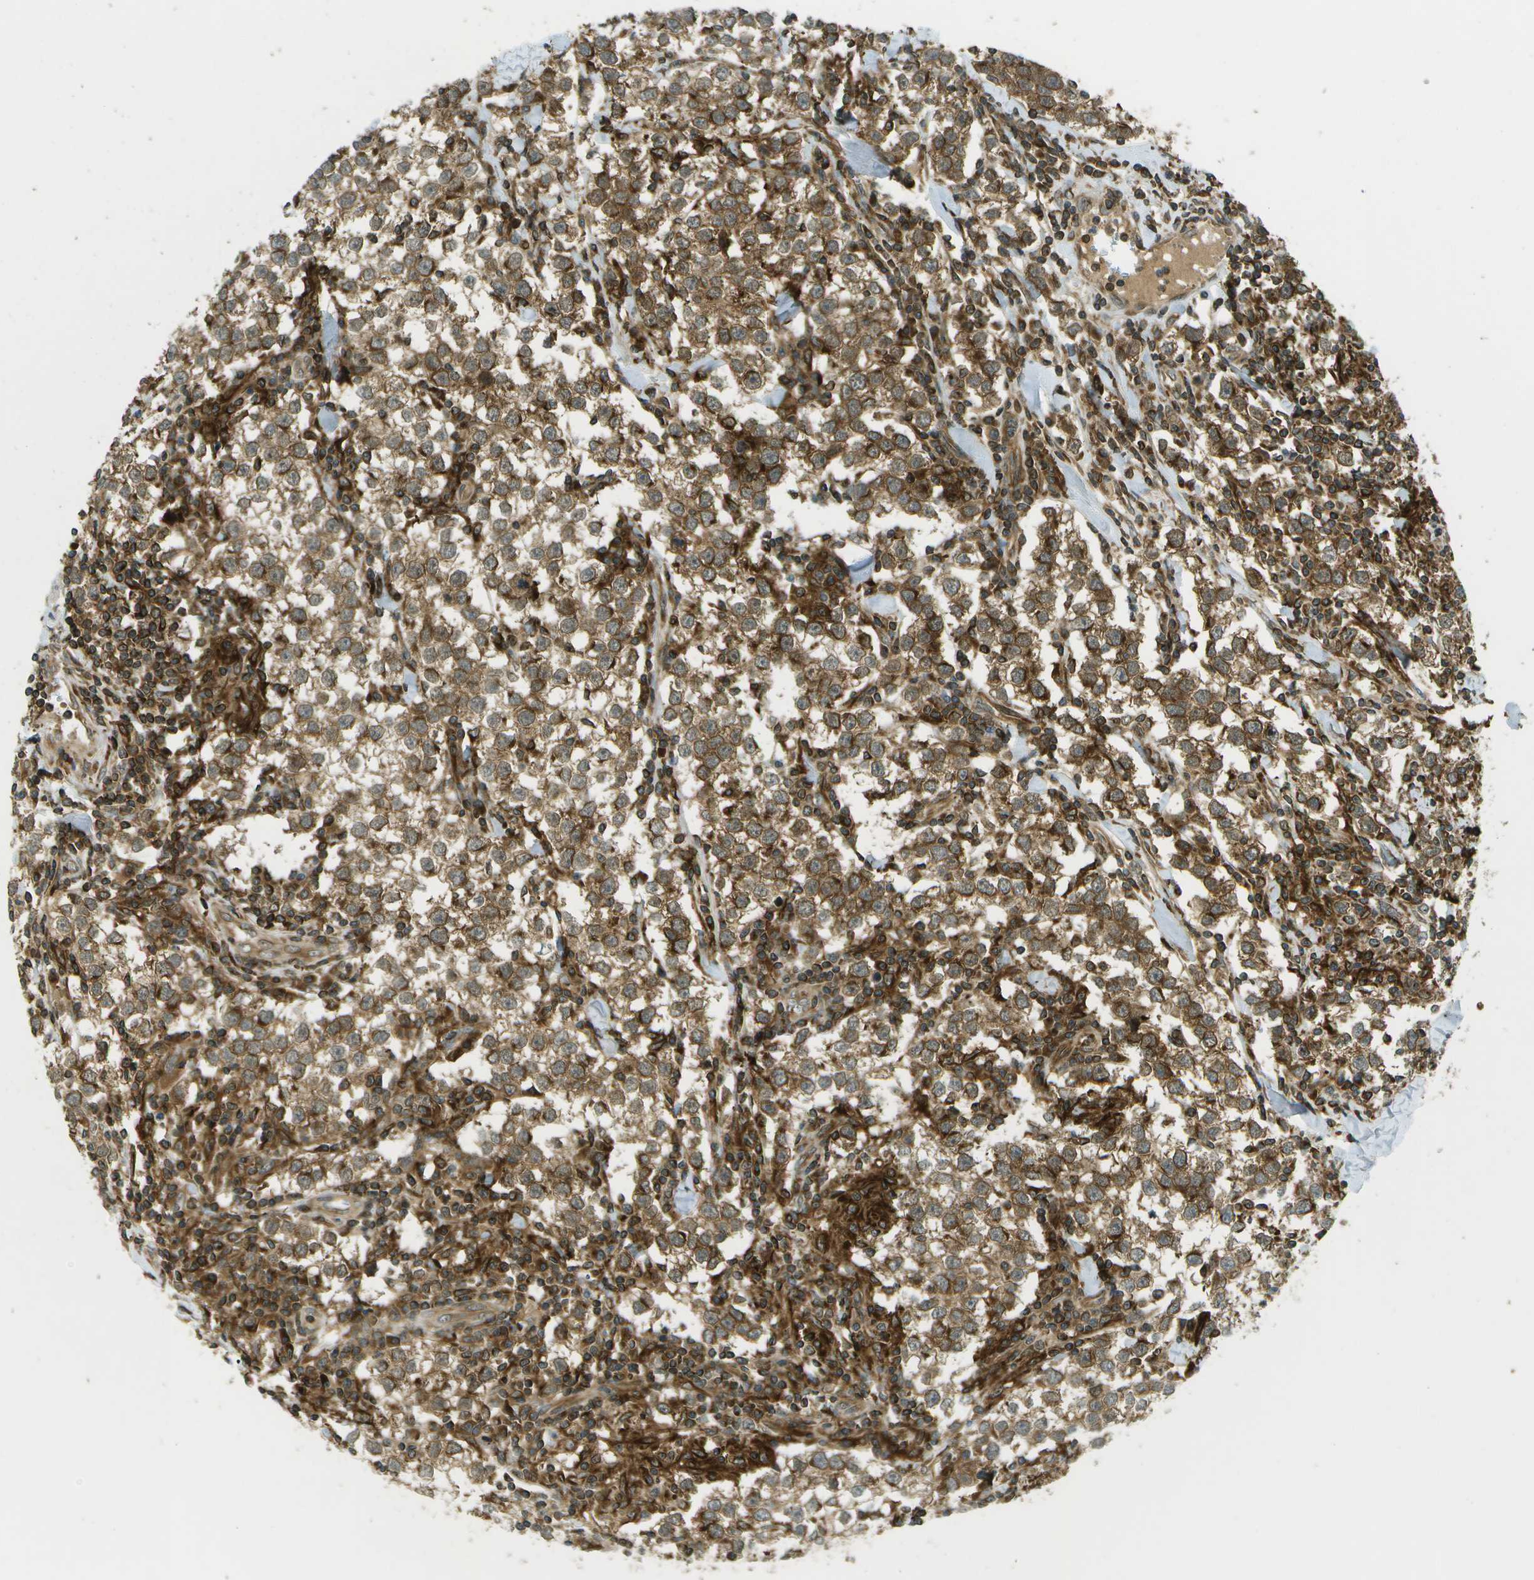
{"staining": {"intensity": "moderate", "quantity": ">75%", "location": "cytoplasmic/membranous"}, "tissue": "testis cancer", "cell_type": "Tumor cells", "image_type": "cancer", "snomed": [{"axis": "morphology", "description": "Seminoma, NOS"}, {"axis": "morphology", "description": "Carcinoma, Embryonal, NOS"}, {"axis": "topography", "description": "Testis"}], "caption": "Tumor cells reveal medium levels of moderate cytoplasmic/membranous expression in about >75% of cells in human seminoma (testis).", "gene": "TMTC1", "patient": {"sex": "male", "age": 36}}